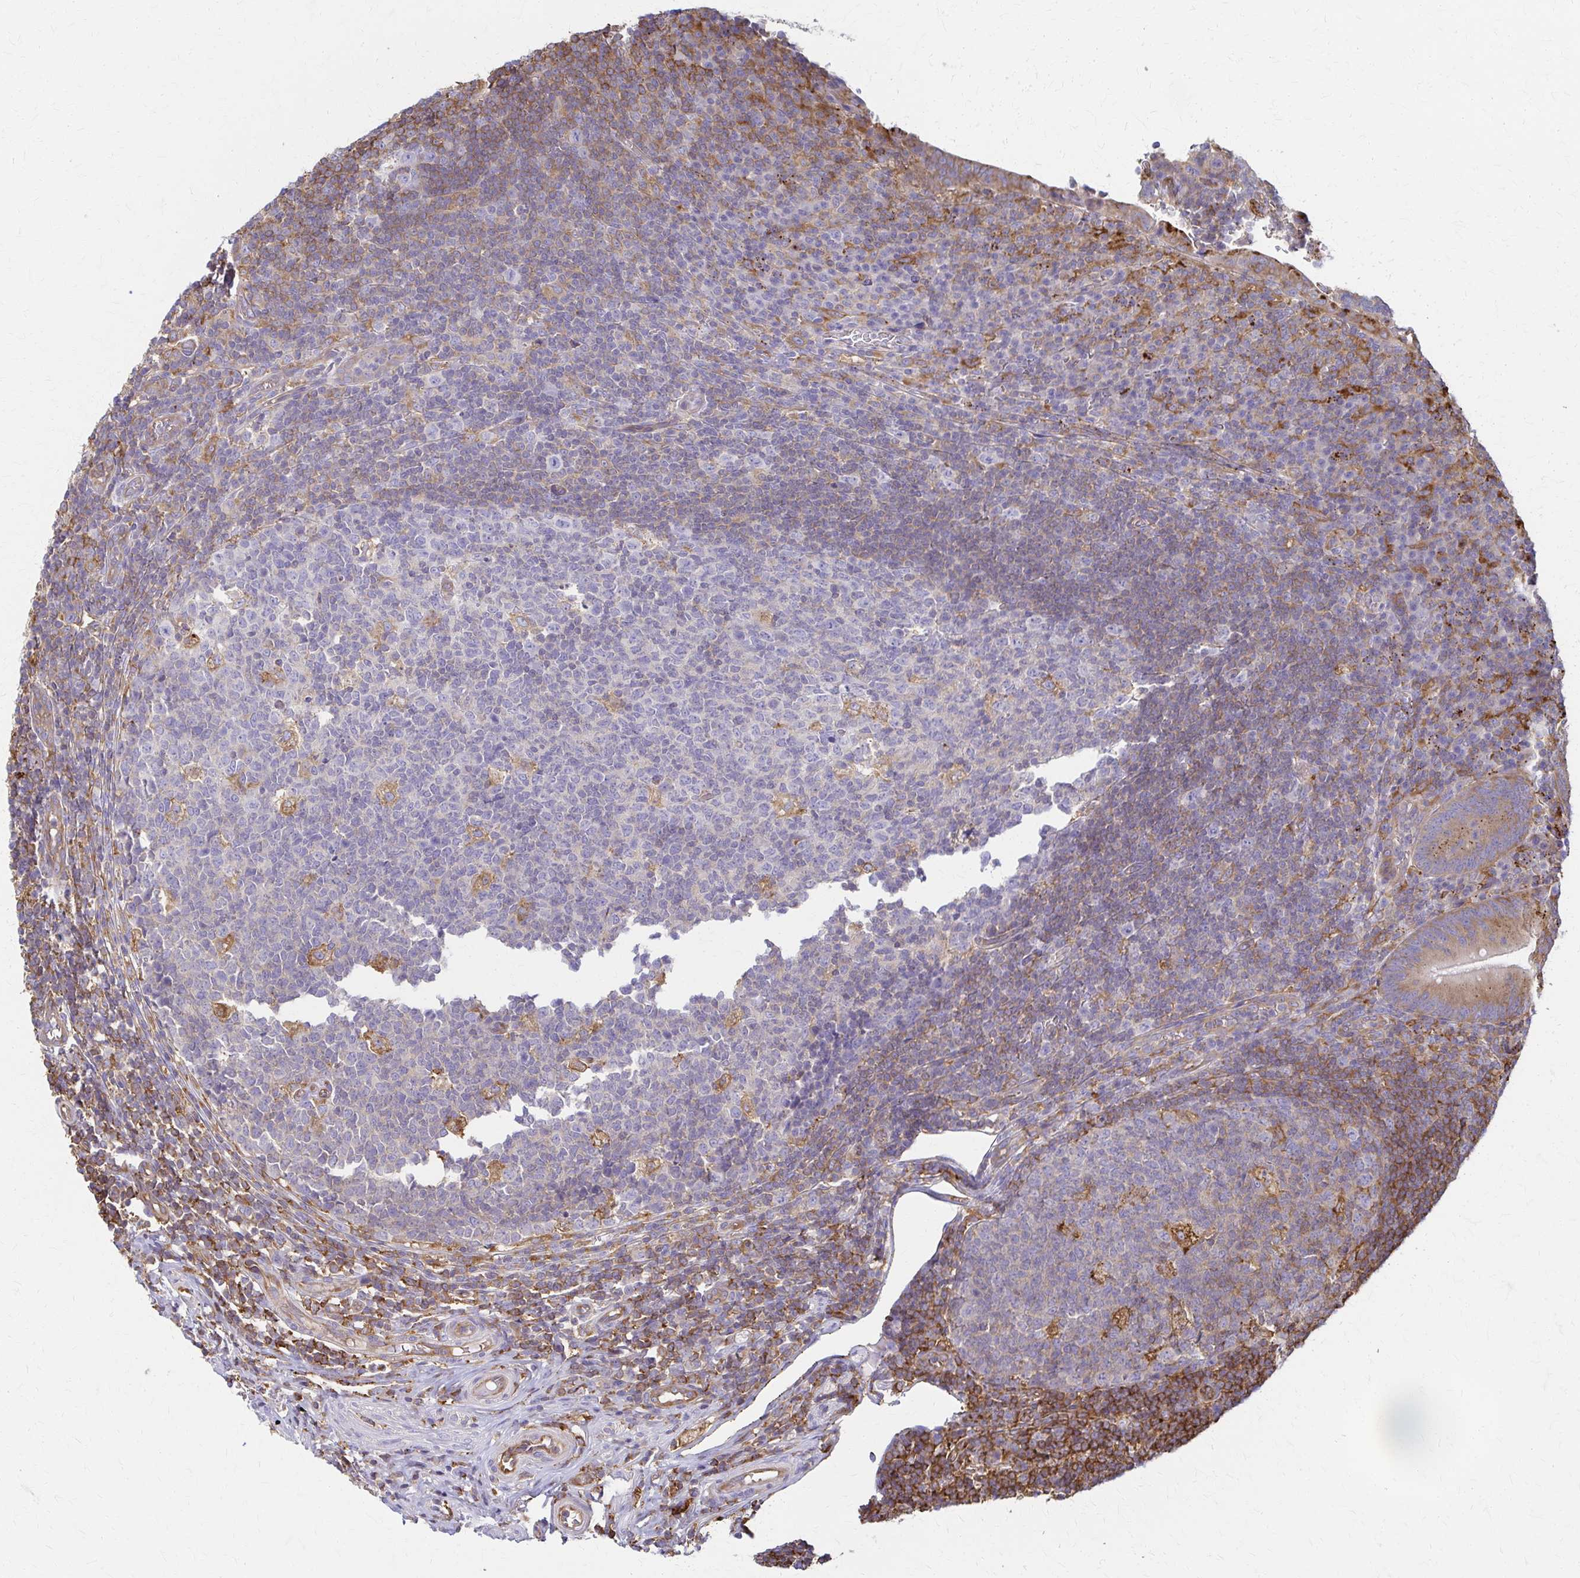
{"staining": {"intensity": "moderate", "quantity": ">75%", "location": "cytoplasmic/membranous"}, "tissue": "appendix", "cell_type": "Glandular cells", "image_type": "normal", "snomed": [{"axis": "morphology", "description": "Normal tissue, NOS"}, {"axis": "topography", "description": "Appendix"}], "caption": "Normal appendix demonstrates moderate cytoplasmic/membranous positivity in about >75% of glandular cells.", "gene": "WASF2", "patient": {"sex": "male", "age": 18}}